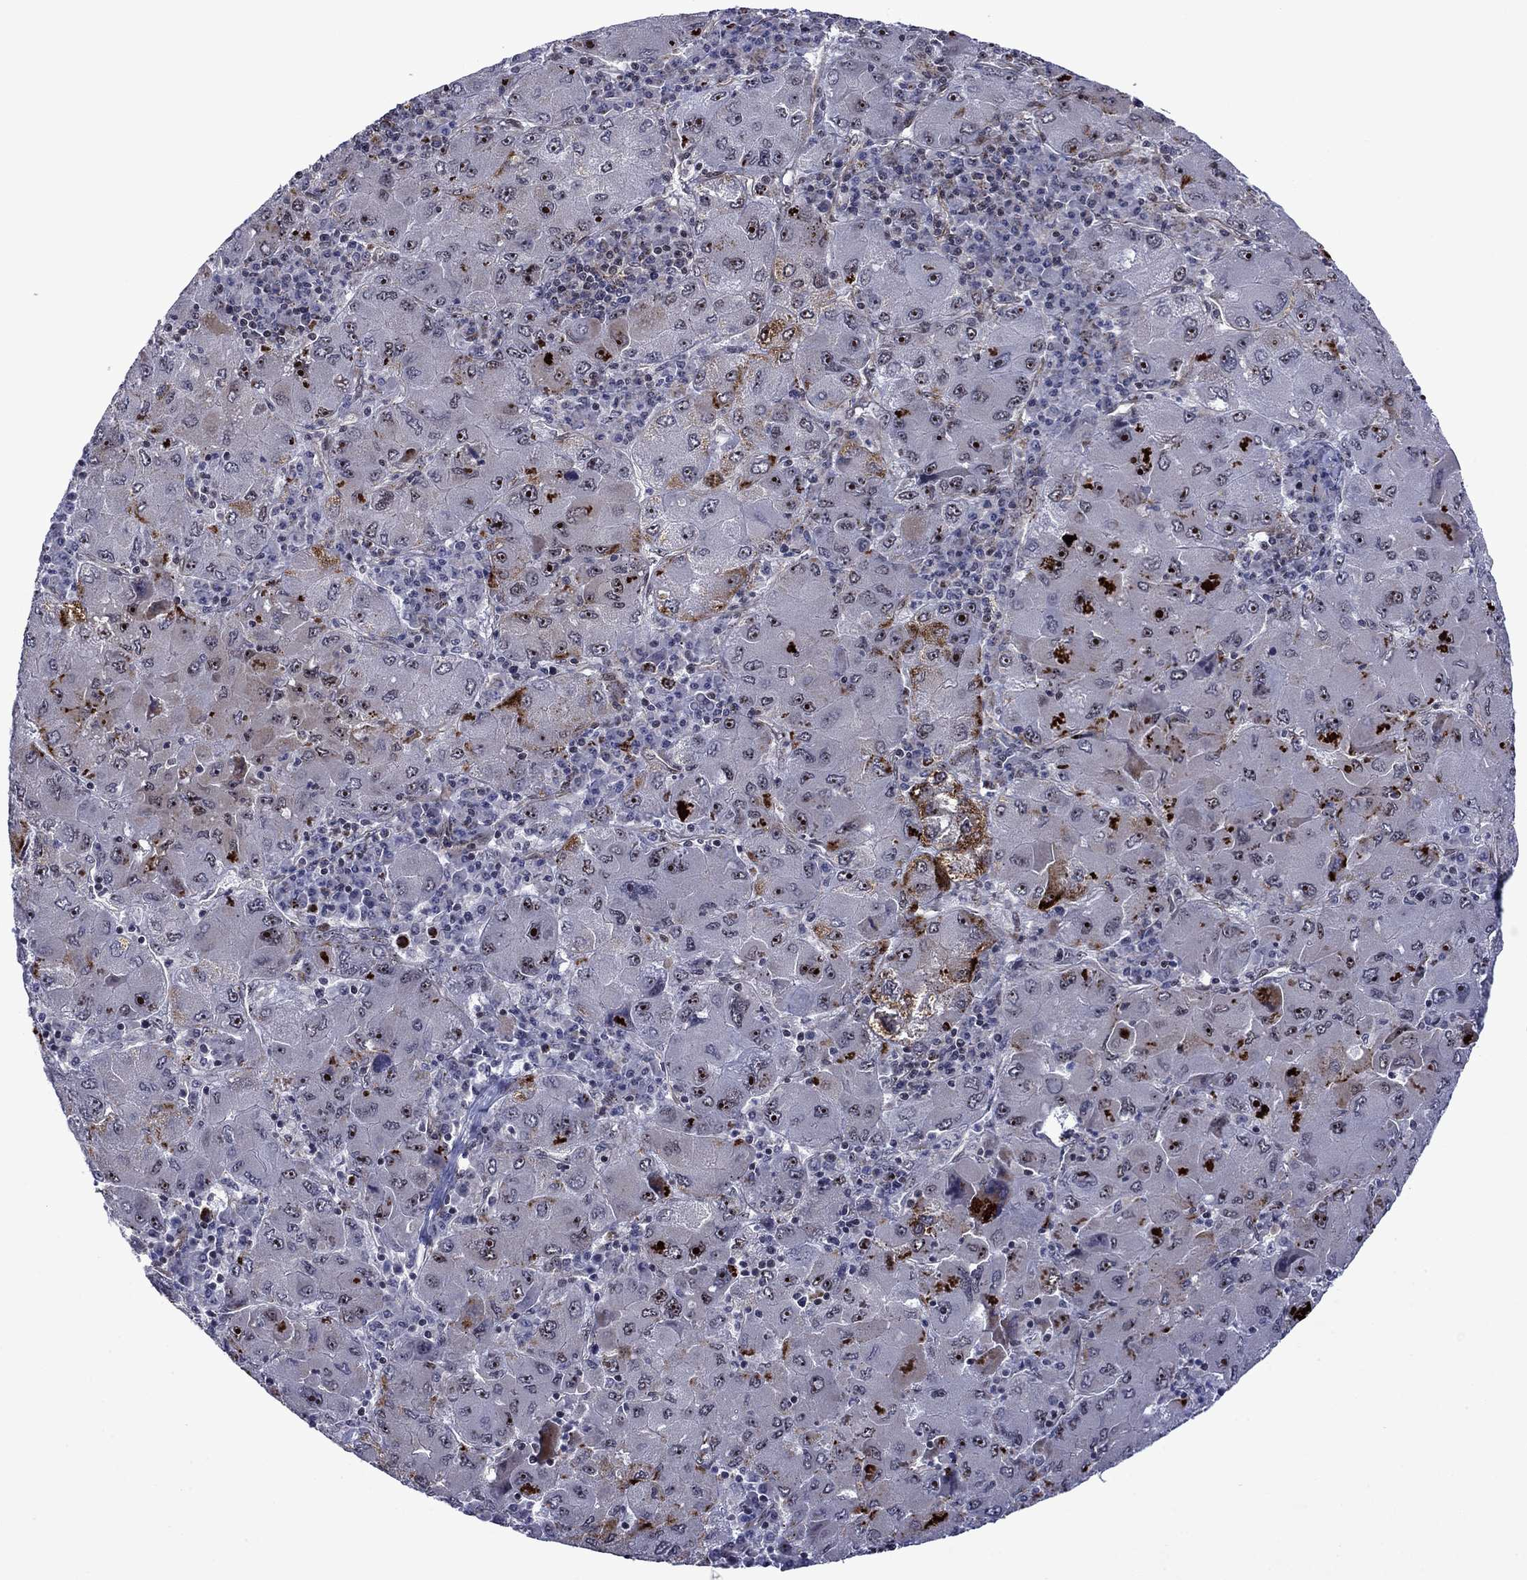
{"staining": {"intensity": "negative", "quantity": "none", "location": "none"}, "tissue": "liver cancer", "cell_type": "Tumor cells", "image_type": "cancer", "snomed": [{"axis": "morphology", "description": "Carcinoma, Hepatocellular, NOS"}, {"axis": "topography", "description": "Liver"}], "caption": "Tumor cells are negative for brown protein staining in liver cancer (hepatocellular carcinoma). (Immunohistochemistry (ihc), brightfield microscopy, high magnification).", "gene": "SURF2", "patient": {"sex": "male", "age": 75}}